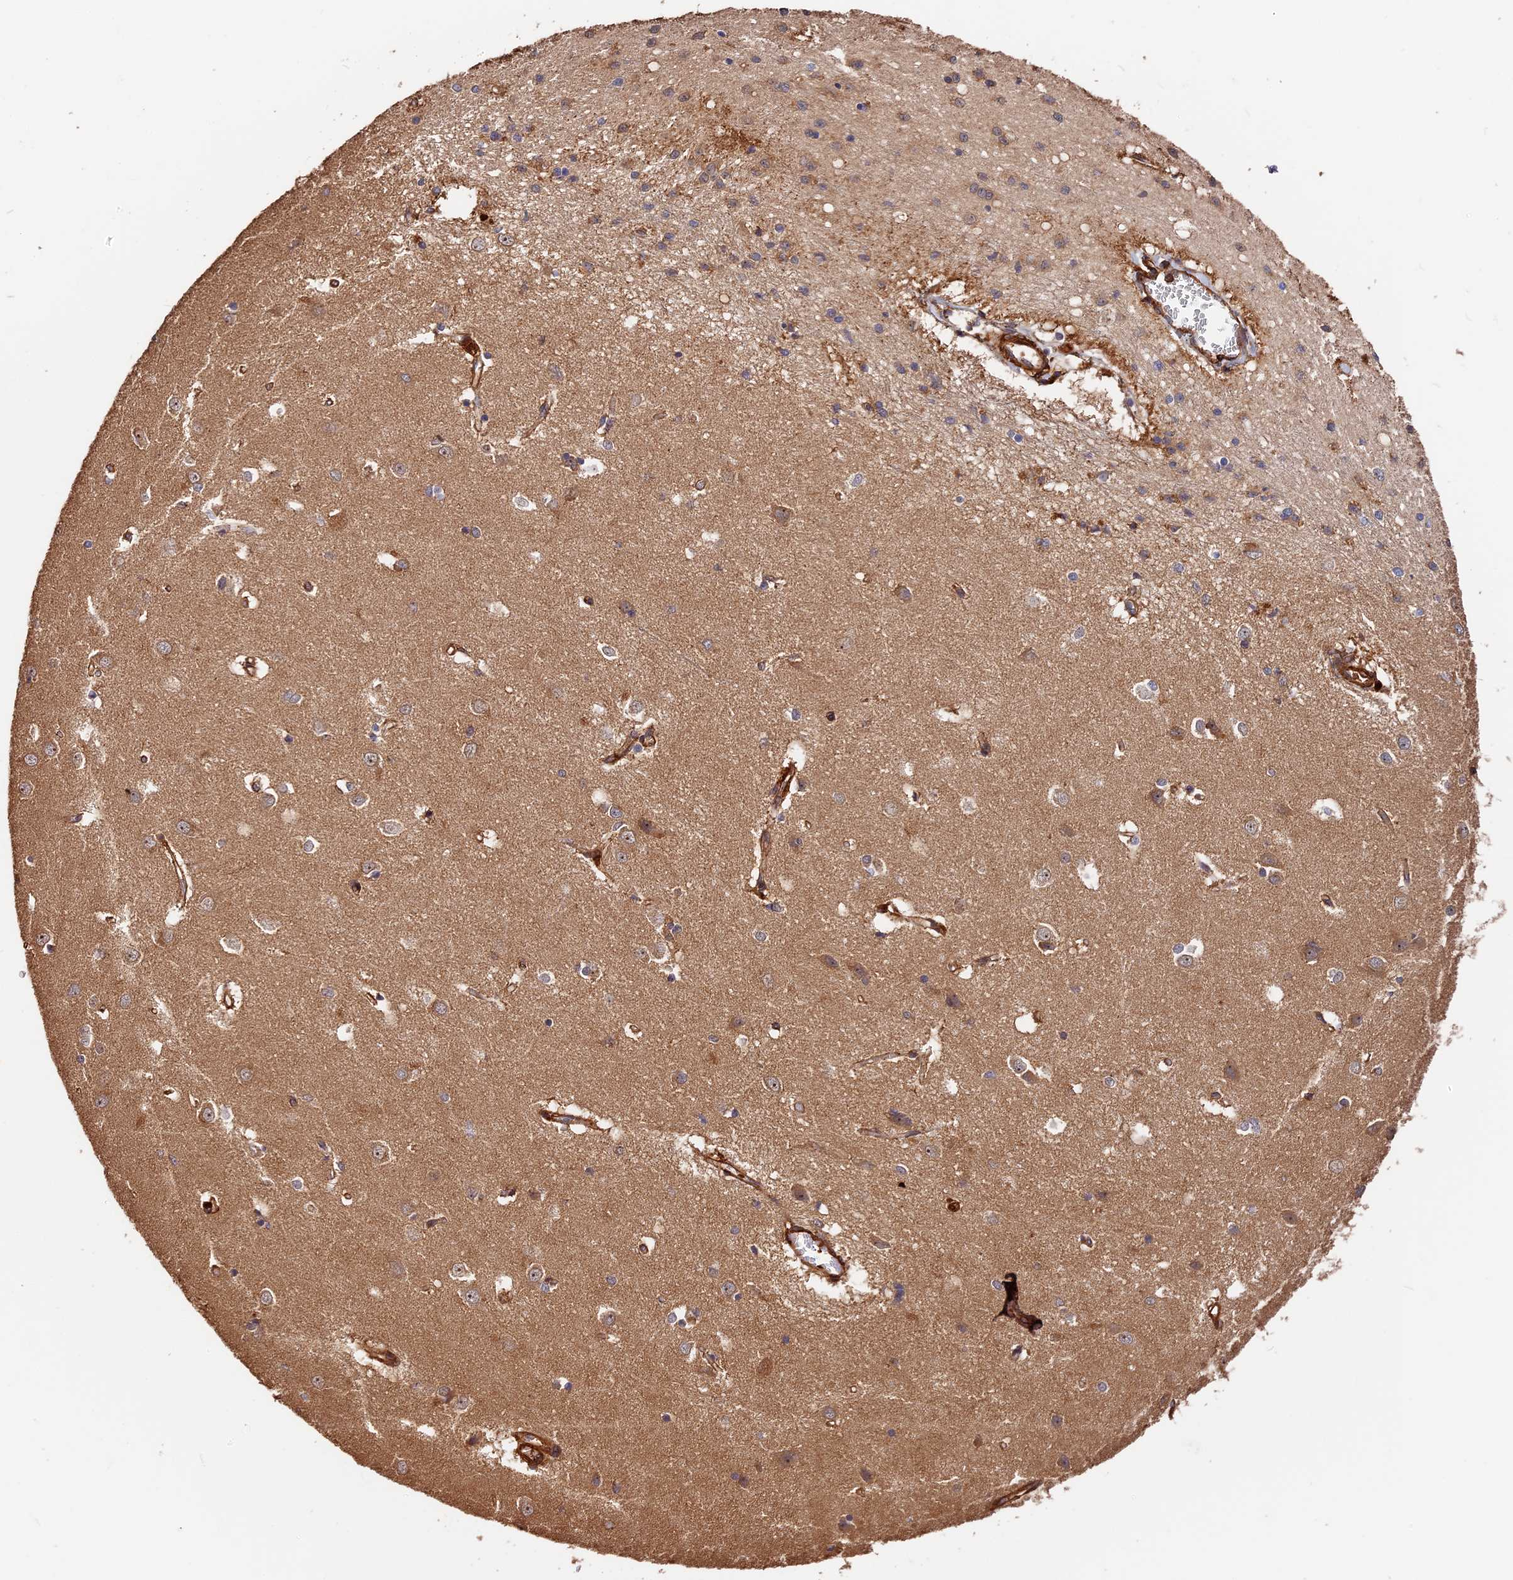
{"staining": {"intensity": "moderate", "quantity": "25%-75%", "location": "cytoplasmic/membranous"}, "tissue": "caudate", "cell_type": "Glial cells", "image_type": "normal", "snomed": [{"axis": "morphology", "description": "Normal tissue, NOS"}, {"axis": "topography", "description": "Lateral ventricle wall"}], "caption": "Benign caudate reveals moderate cytoplasmic/membranous staining in about 25%-75% of glial cells, visualized by immunohistochemistry.", "gene": "MMP15", "patient": {"sex": "male", "age": 37}}